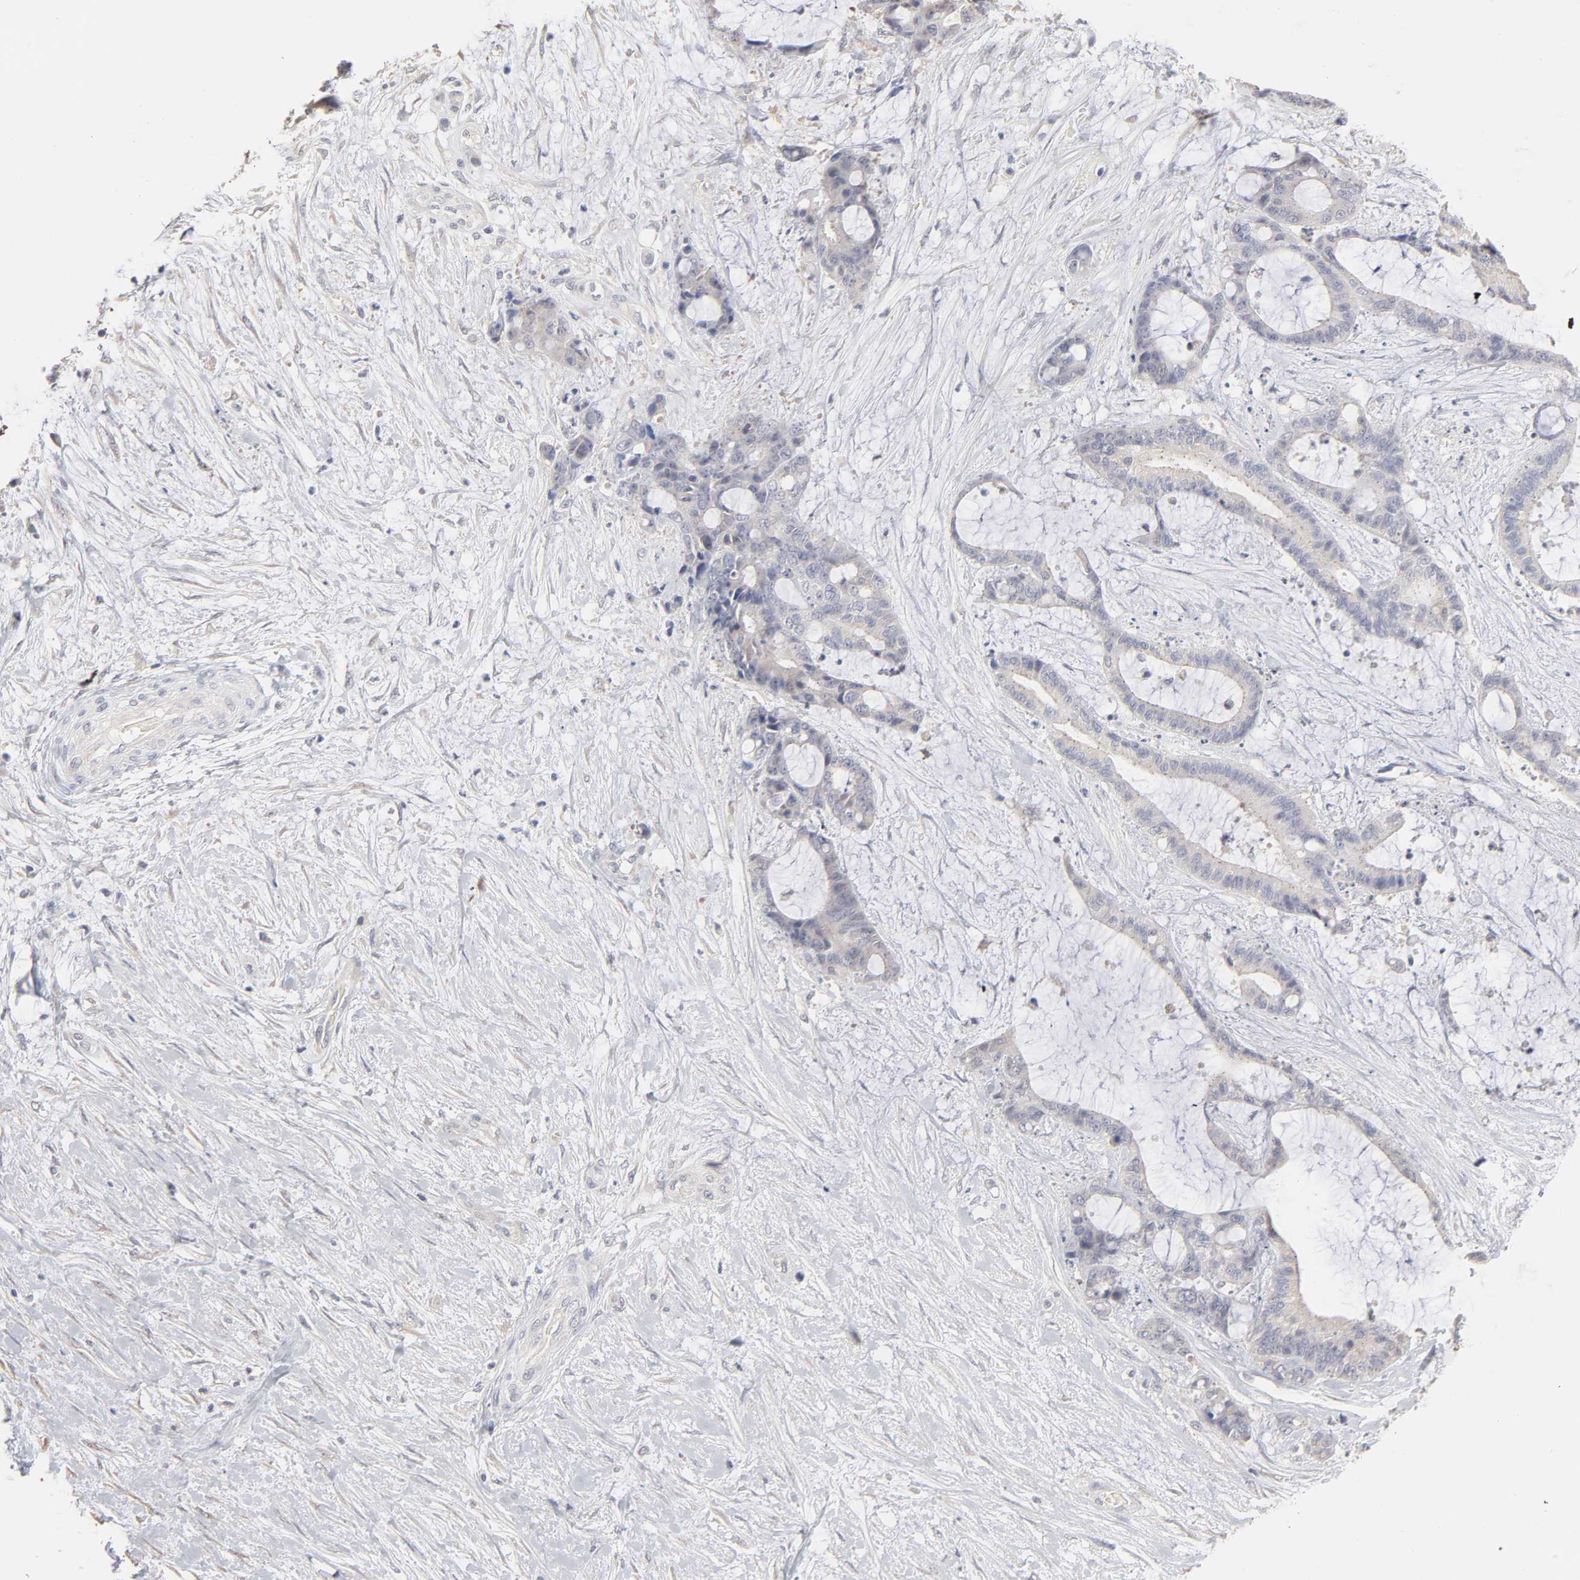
{"staining": {"intensity": "weak", "quantity": ">75%", "location": "cytoplasmic/membranous"}, "tissue": "liver cancer", "cell_type": "Tumor cells", "image_type": "cancer", "snomed": [{"axis": "morphology", "description": "Cholangiocarcinoma"}, {"axis": "topography", "description": "Liver"}], "caption": "Liver cancer stained for a protein displays weak cytoplasmic/membranous positivity in tumor cells. The staining is performed using DAB (3,3'-diaminobenzidine) brown chromogen to label protein expression. The nuclei are counter-stained blue using hematoxylin.", "gene": "DNAL4", "patient": {"sex": "female", "age": 73}}